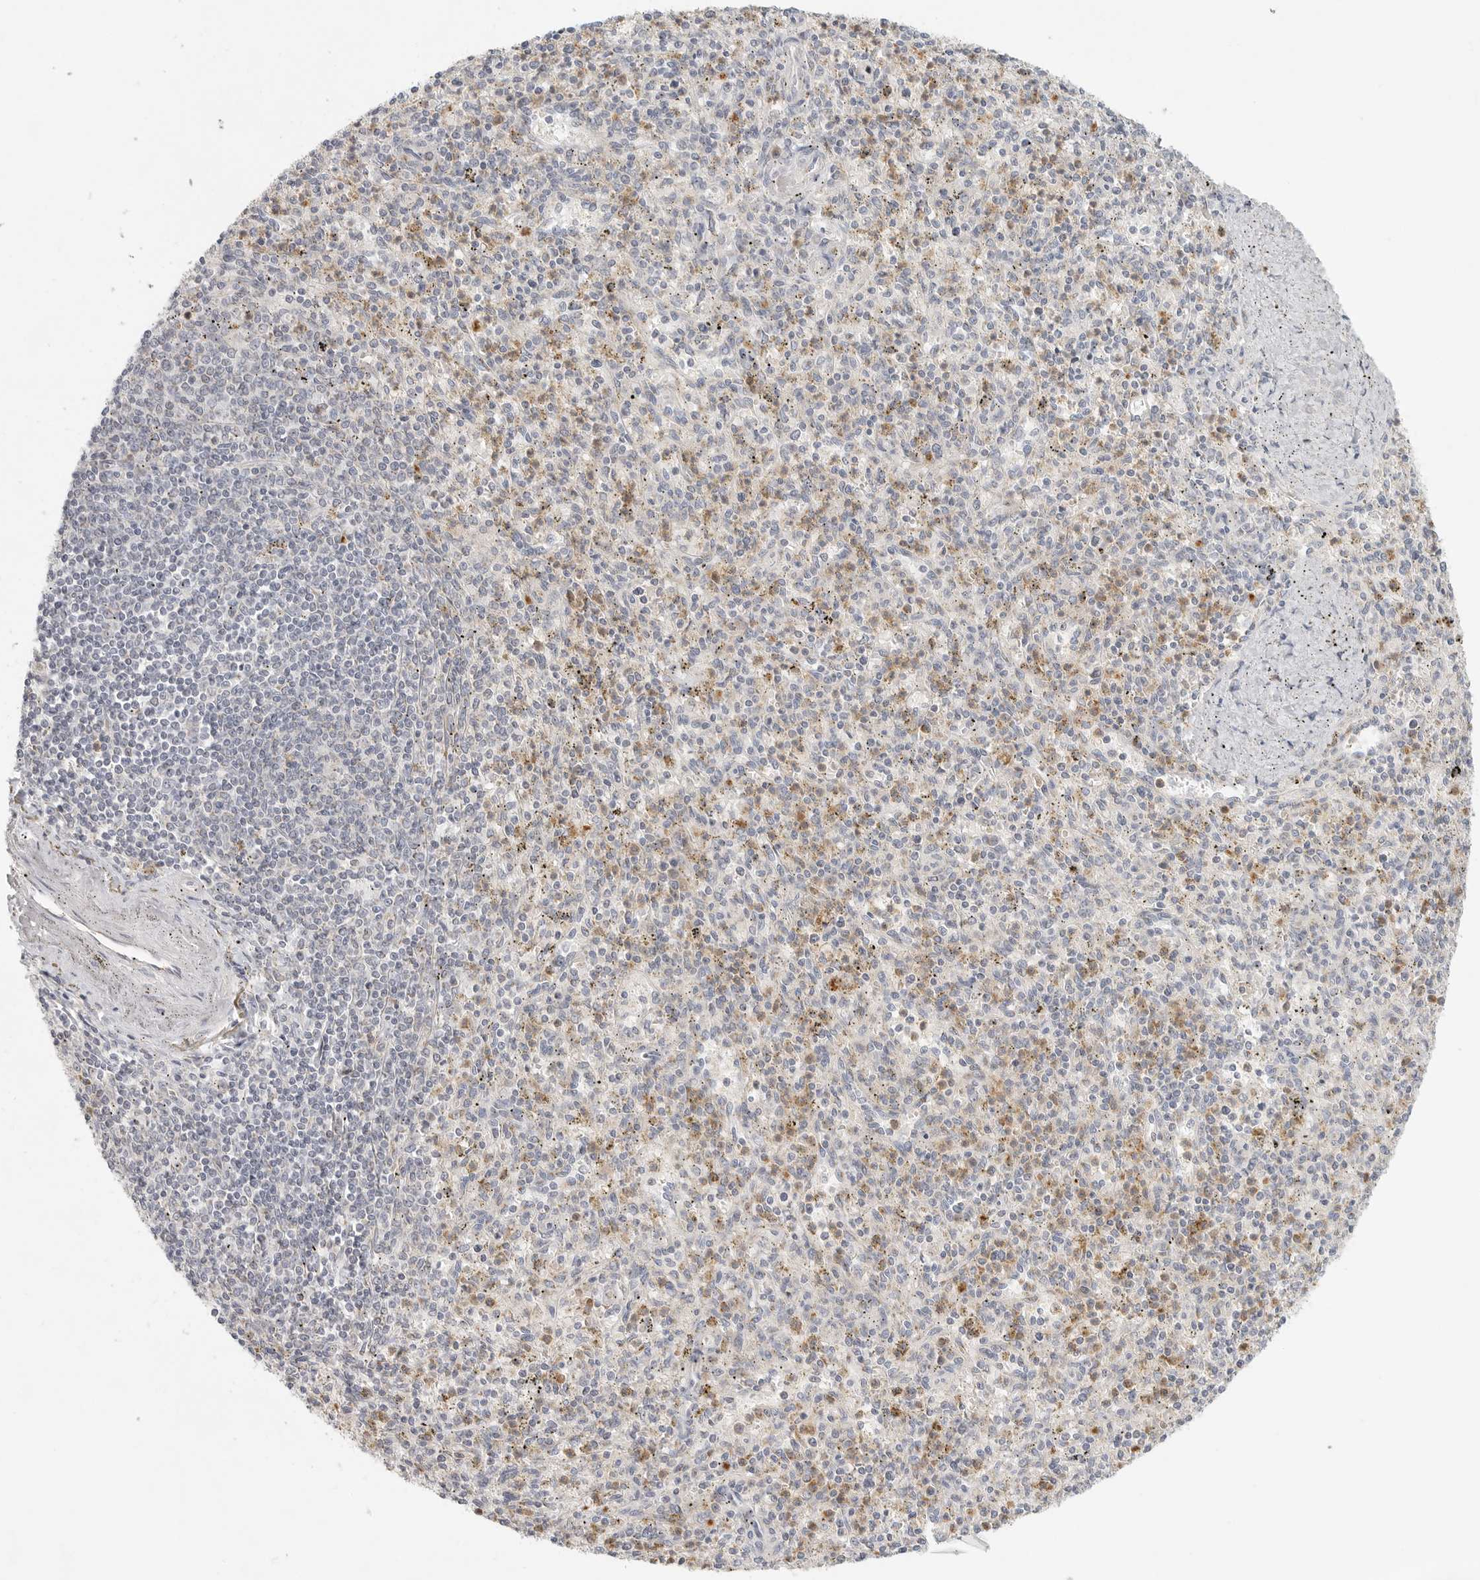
{"staining": {"intensity": "moderate", "quantity": "<25%", "location": "cytoplasmic/membranous"}, "tissue": "spleen", "cell_type": "Cells in red pulp", "image_type": "normal", "snomed": [{"axis": "morphology", "description": "Normal tissue, NOS"}, {"axis": "topography", "description": "Spleen"}], "caption": "This image exhibits immunohistochemistry staining of unremarkable spleen, with low moderate cytoplasmic/membranous expression in approximately <25% of cells in red pulp.", "gene": "SLC25A26", "patient": {"sex": "male", "age": 72}}